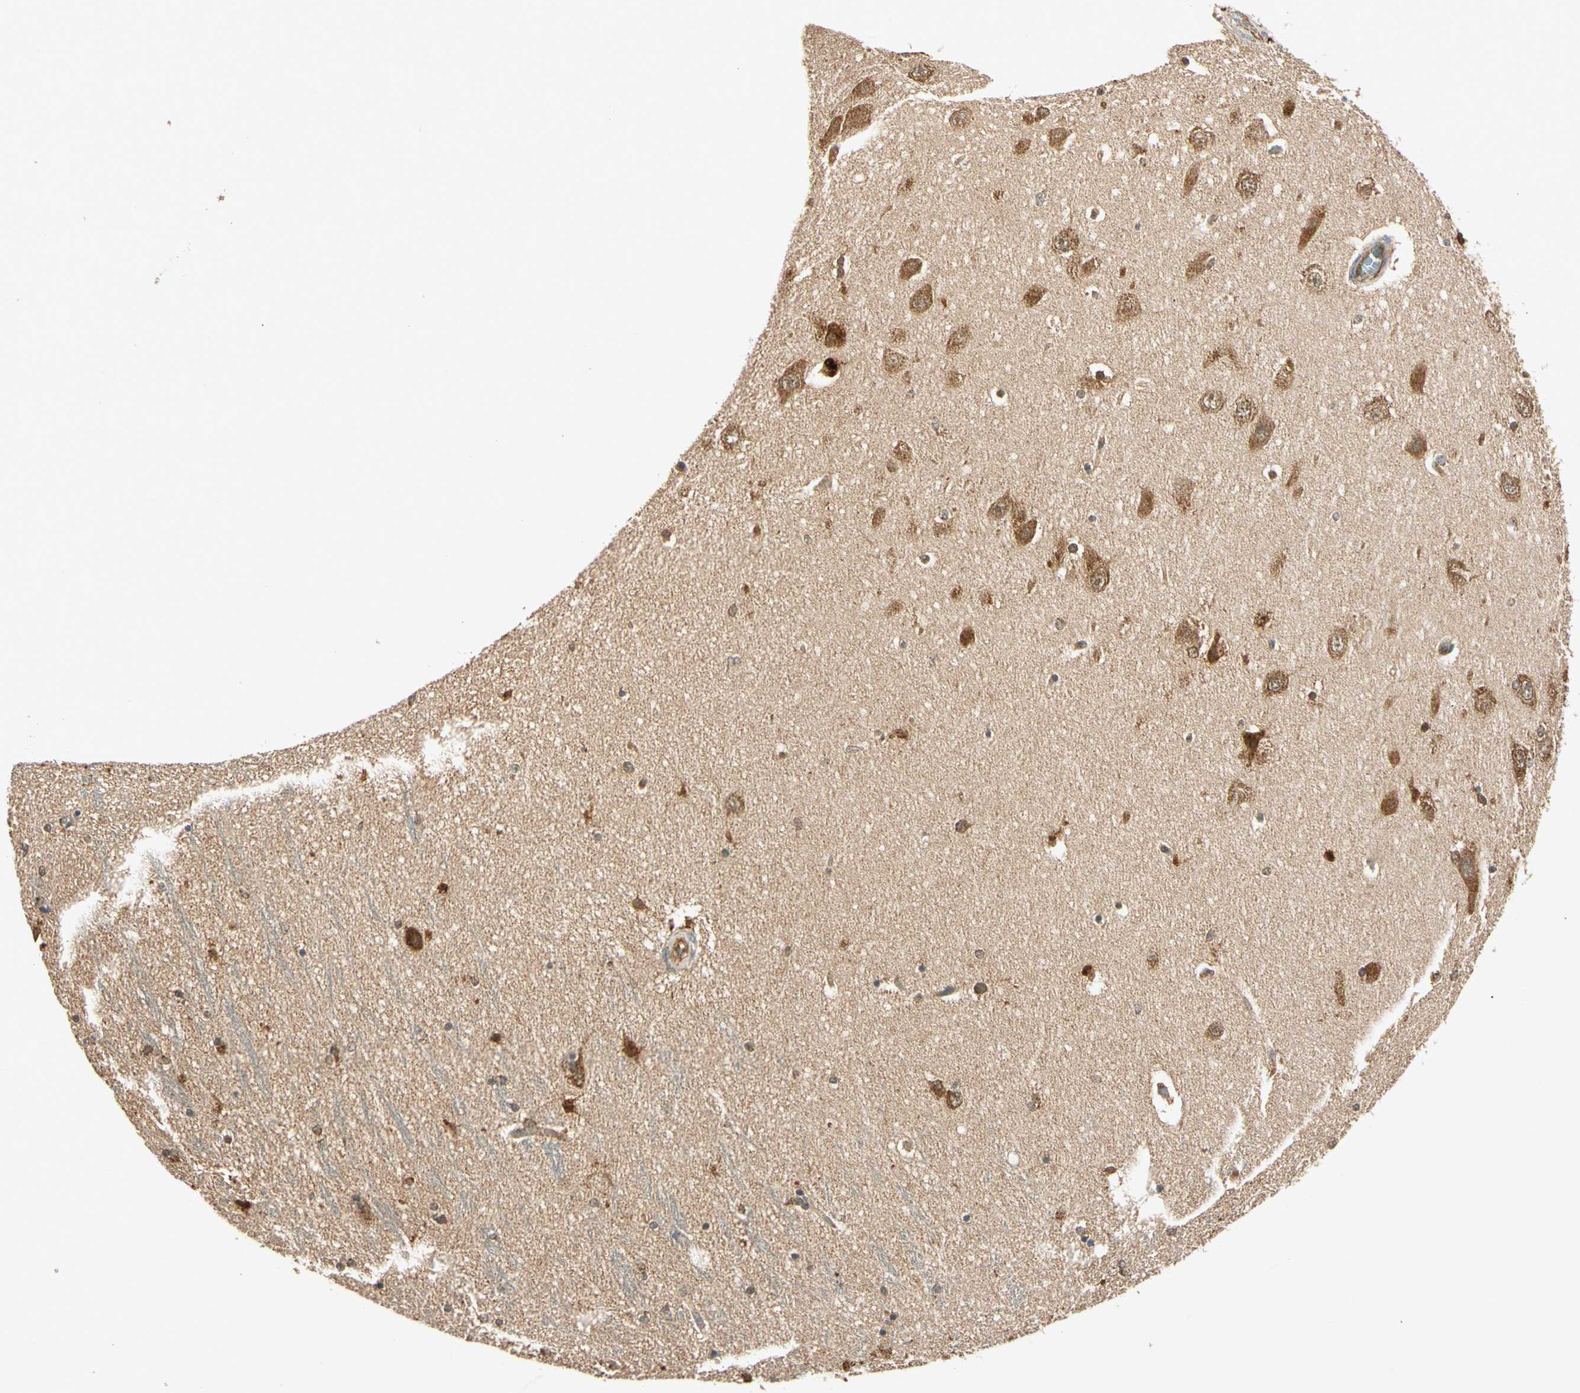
{"staining": {"intensity": "strong", "quantity": ">75%", "location": "cytoplasmic/membranous"}, "tissue": "hippocampus", "cell_type": "Glial cells", "image_type": "normal", "snomed": [{"axis": "morphology", "description": "Normal tissue, NOS"}, {"axis": "topography", "description": "Hippocampus"}], "caption": "High-power microscopy captured an immunohistochemistry (IHC) micrograph of benign hippocampus, revealing strong cytoplasmic/membranous expression in about >75% of glial cells.", "gene": "MAPK1", "patient": {"sex": "female", "age": 54}}